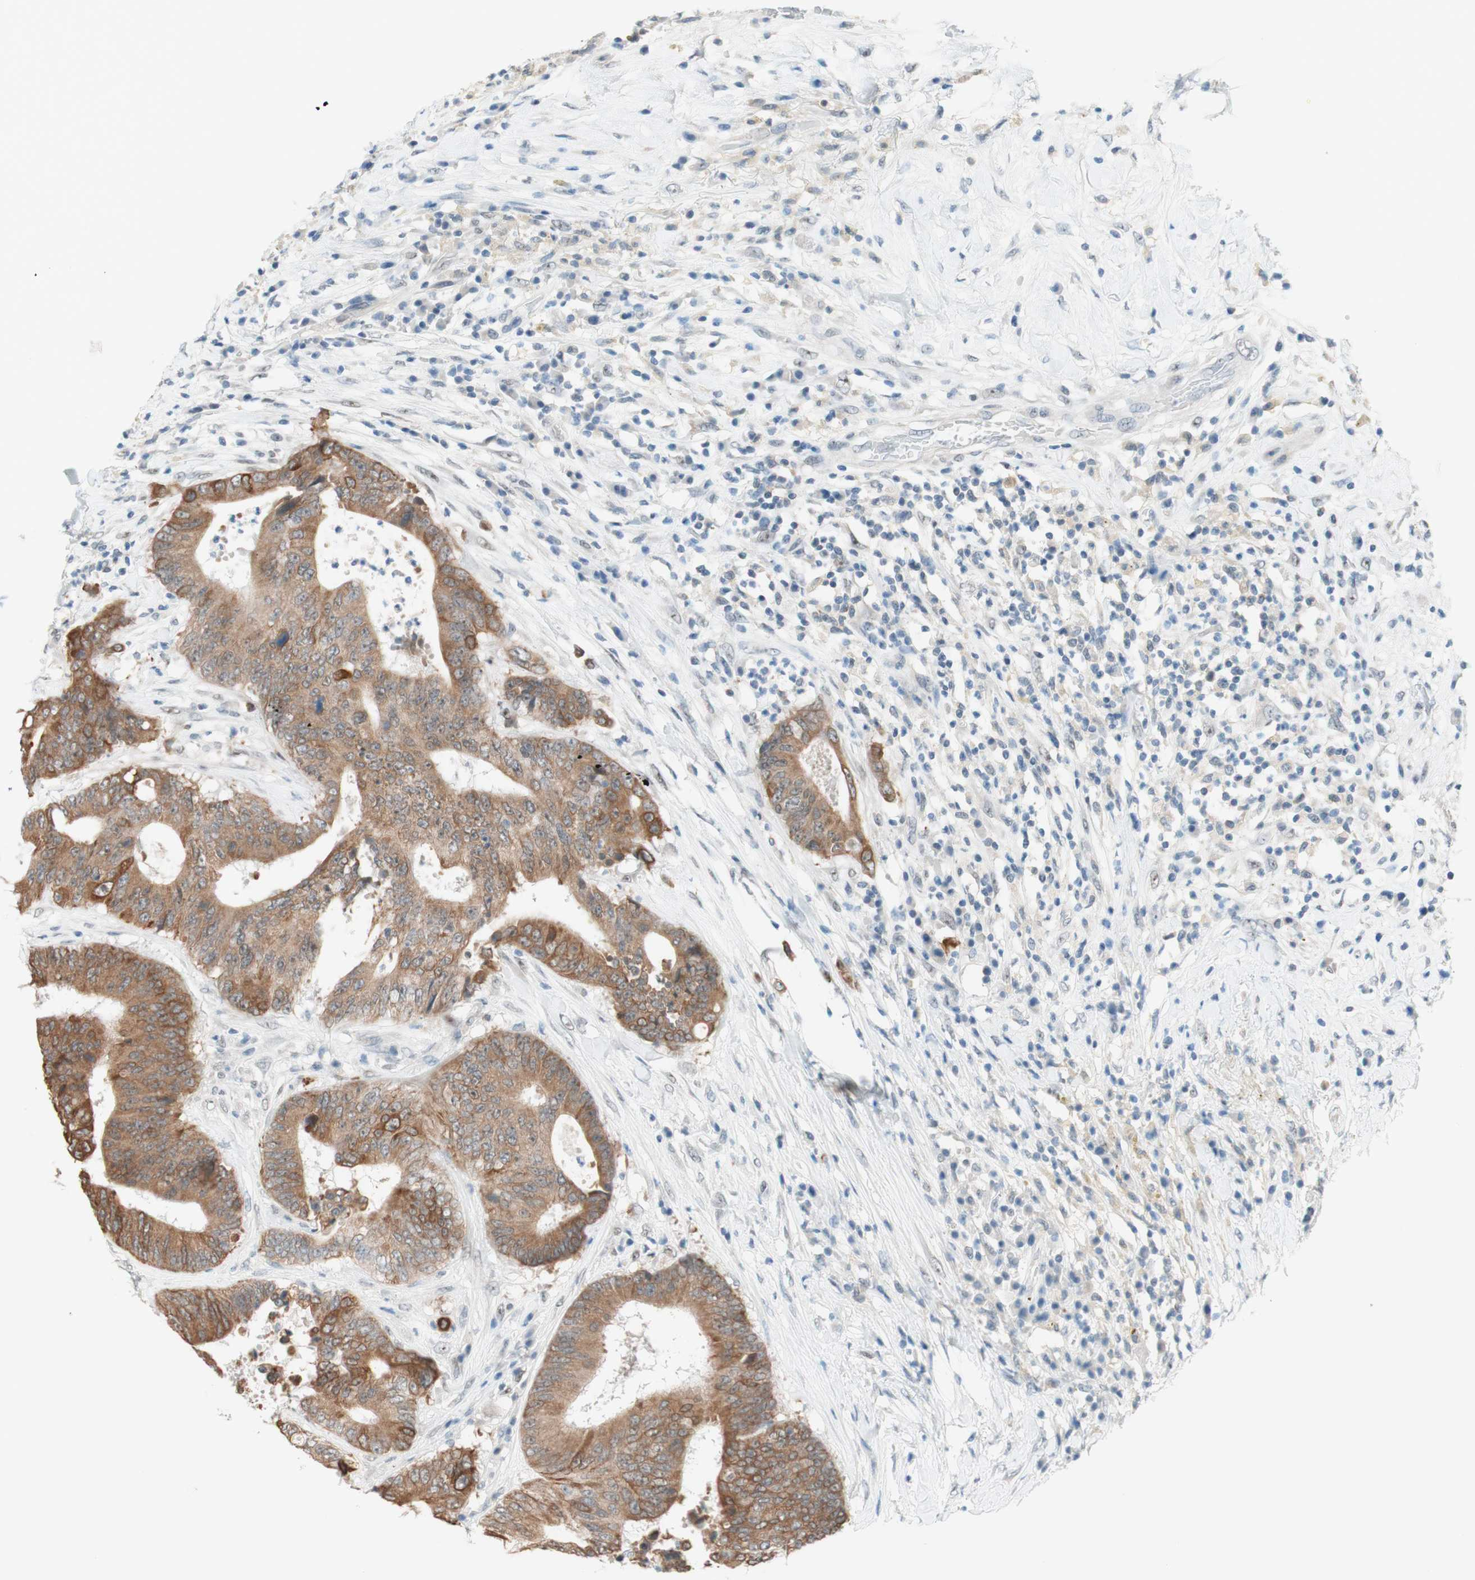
{"staining": {"intensity": "moderate", "quantity": ">75%", "location": "cytoplasmic/membranous"}, "tissue": "colorectal cancer", "cell_type": "Tumor cells", "image_type": "cancer", "snomed": [{"axis": "morphology", "description": "Adenocarcinoma, NOS"}, {"axis": "topography", "description": "Rectum"}], "caption": "Adenocarcinoma (colorectal) stained with a brown dye demonstrates moderate cytoplasmic/membranous positive staining in approximately >75% of tumor cells.", "gene": "JPH1", "patient": {"sex": "male", "age": 72}}